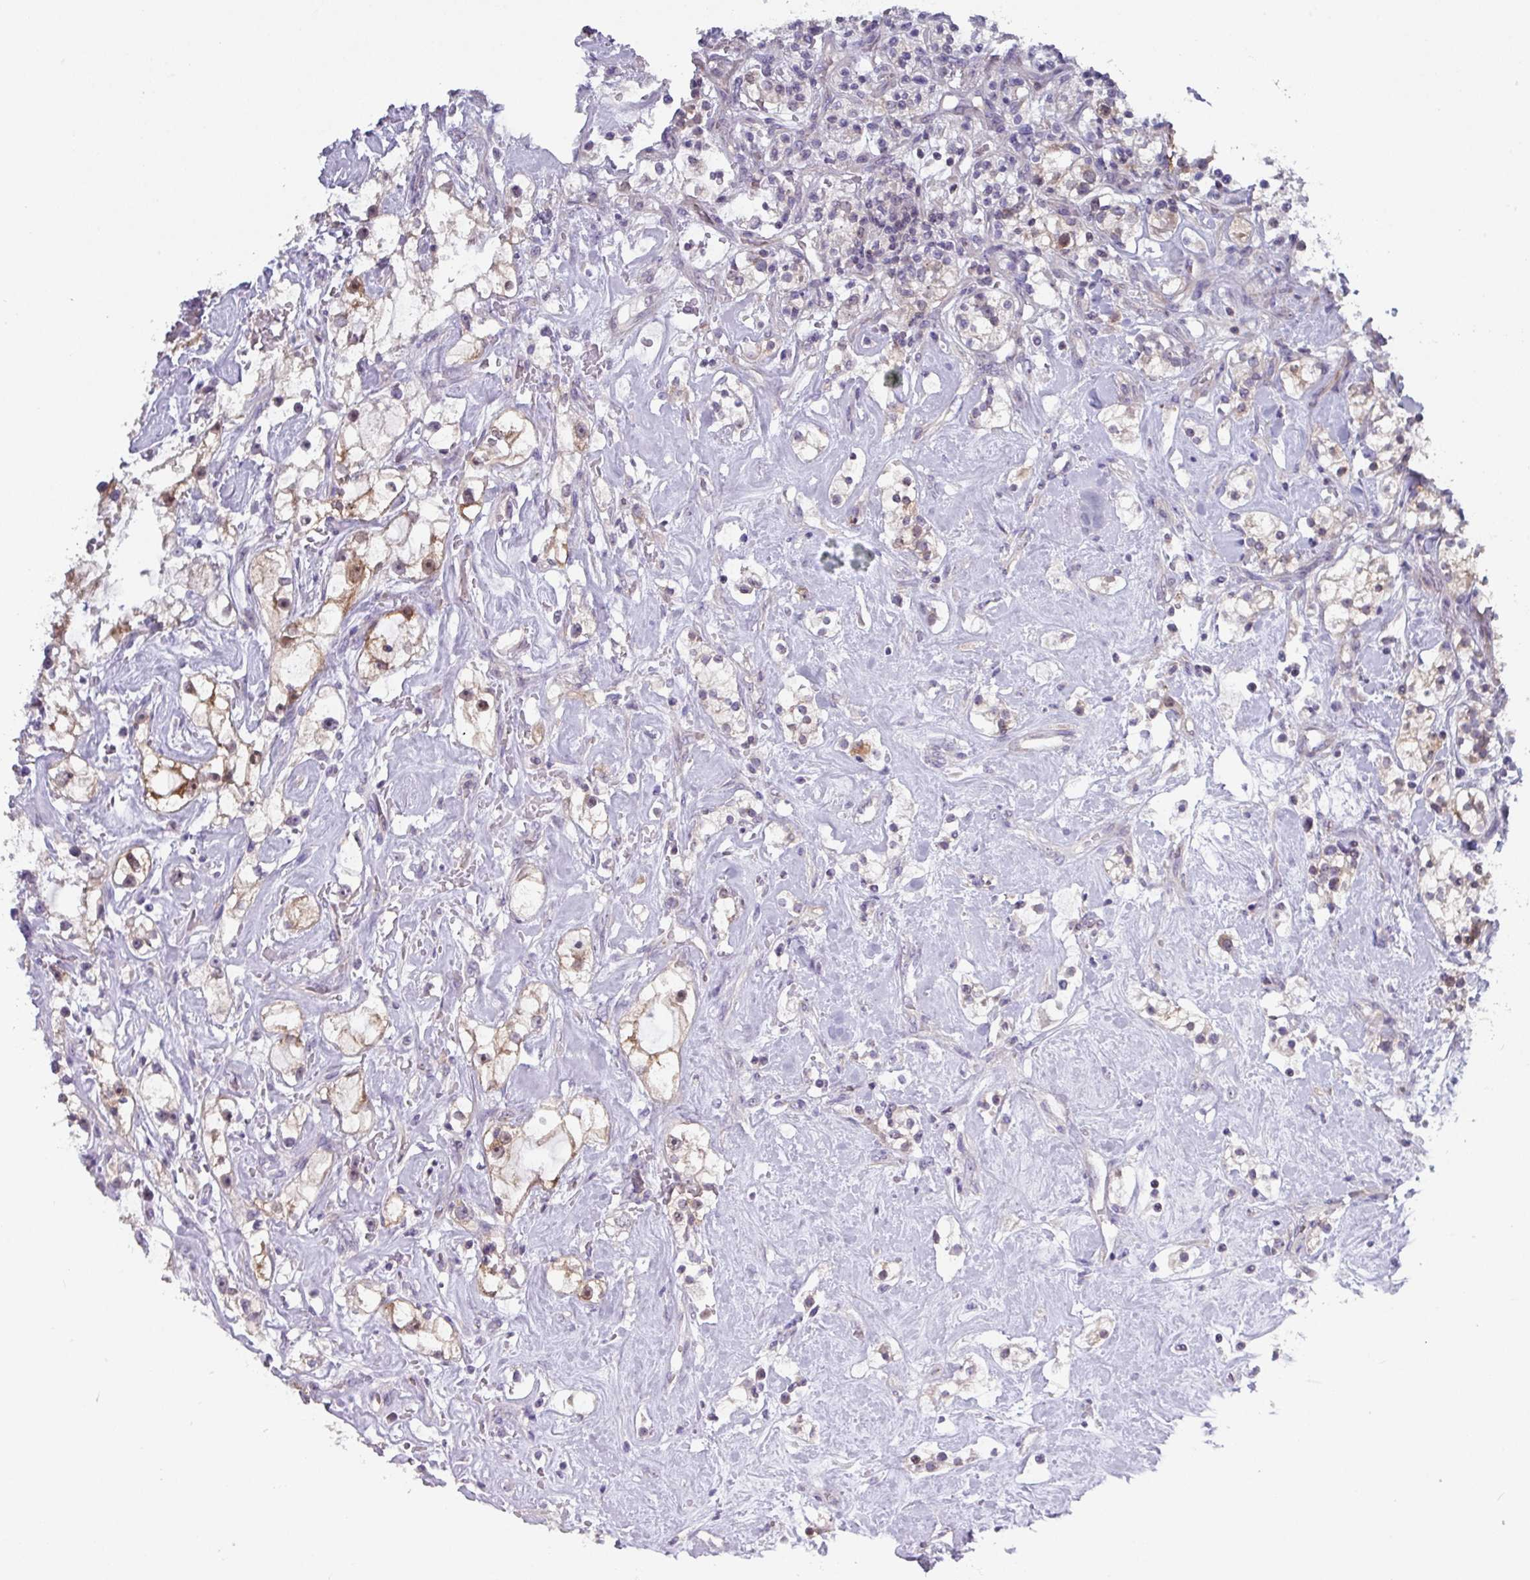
{"staining": {"intensity": "moderate", "quantity": "<25%", "location": "cytoplasmic/membranous,nuclear"}, "tissue": "renal cancer", "cell_type": "Tumor cells", "image_type": "cancer", "snomed": [{"axis": "morphology", "description": "Adenocarcinoma, NOS"}, {"axis": "topography", "description": "Kidney"}], "caption": "Immunohistochemistry (IHC) image of renal cancer stained for a protein (brown), which reveals low levels of moderate cytoplasmic/membranous and nuclear staining in about <25% of tumor cells.", "gene": "DCAF12L2", "patient": {"sex": "male", "age": 77}}